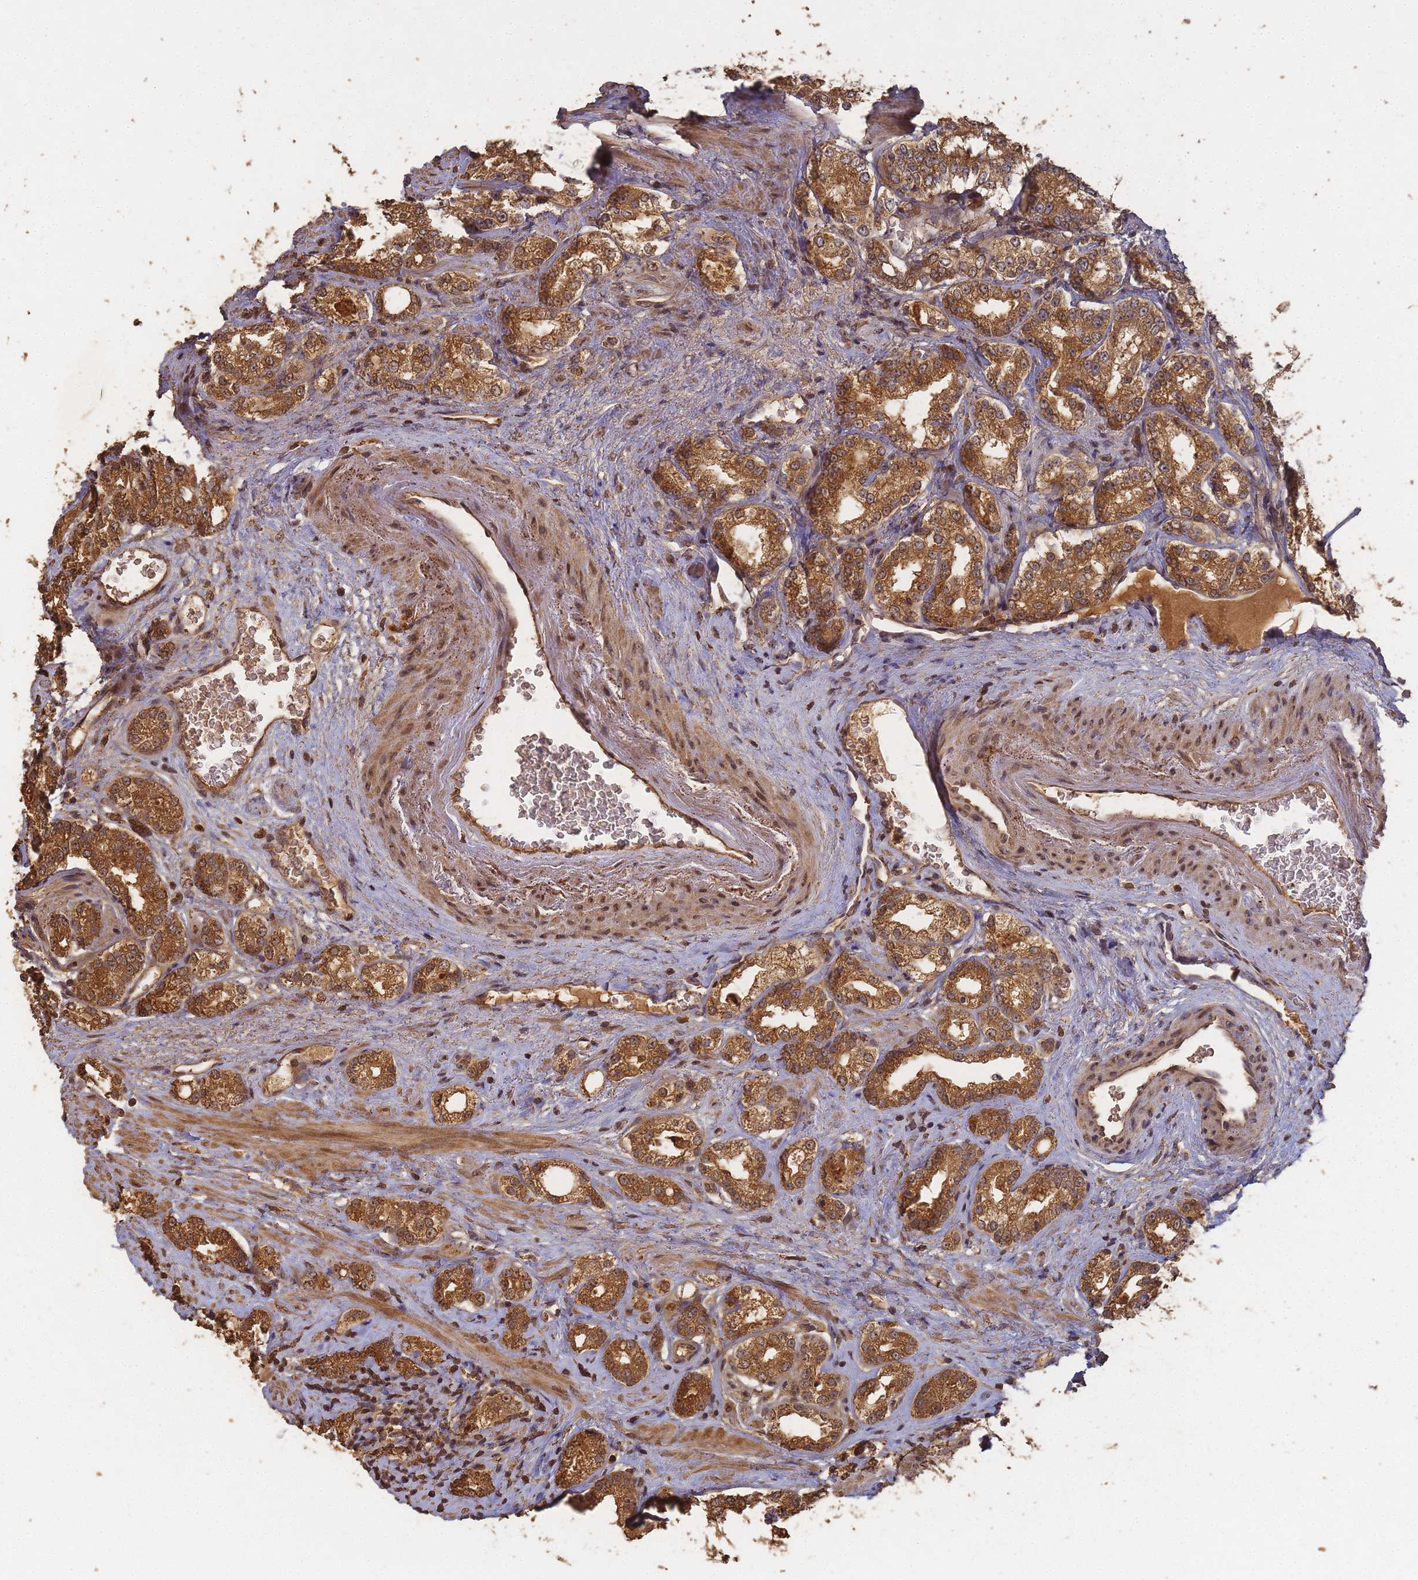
{"staining": {"intensity": "strong", "quantity": ">75%", "location": "cytoplasmic/membranous,nuclear"}, "tissue": "prostate cancer", "cell_type": "Tumor cells", "image_type": "cancer", "snomed": [{"axis": "morphology", "description": "Normal tissue, NOS"}, {"axis": "morphology", "description": "Adenocarcinoma, High grade"}, {"axis": "topography", "description": "Prostate"}], "caption": "A brown stain labels strong cytoplasmic/membranous and nuclear expression of a protein in human high-grade adenocarcinoma (prostate) tumor cells.", "gene": "ALKBH1", "patient": {"sex": "male", "age": 83}}